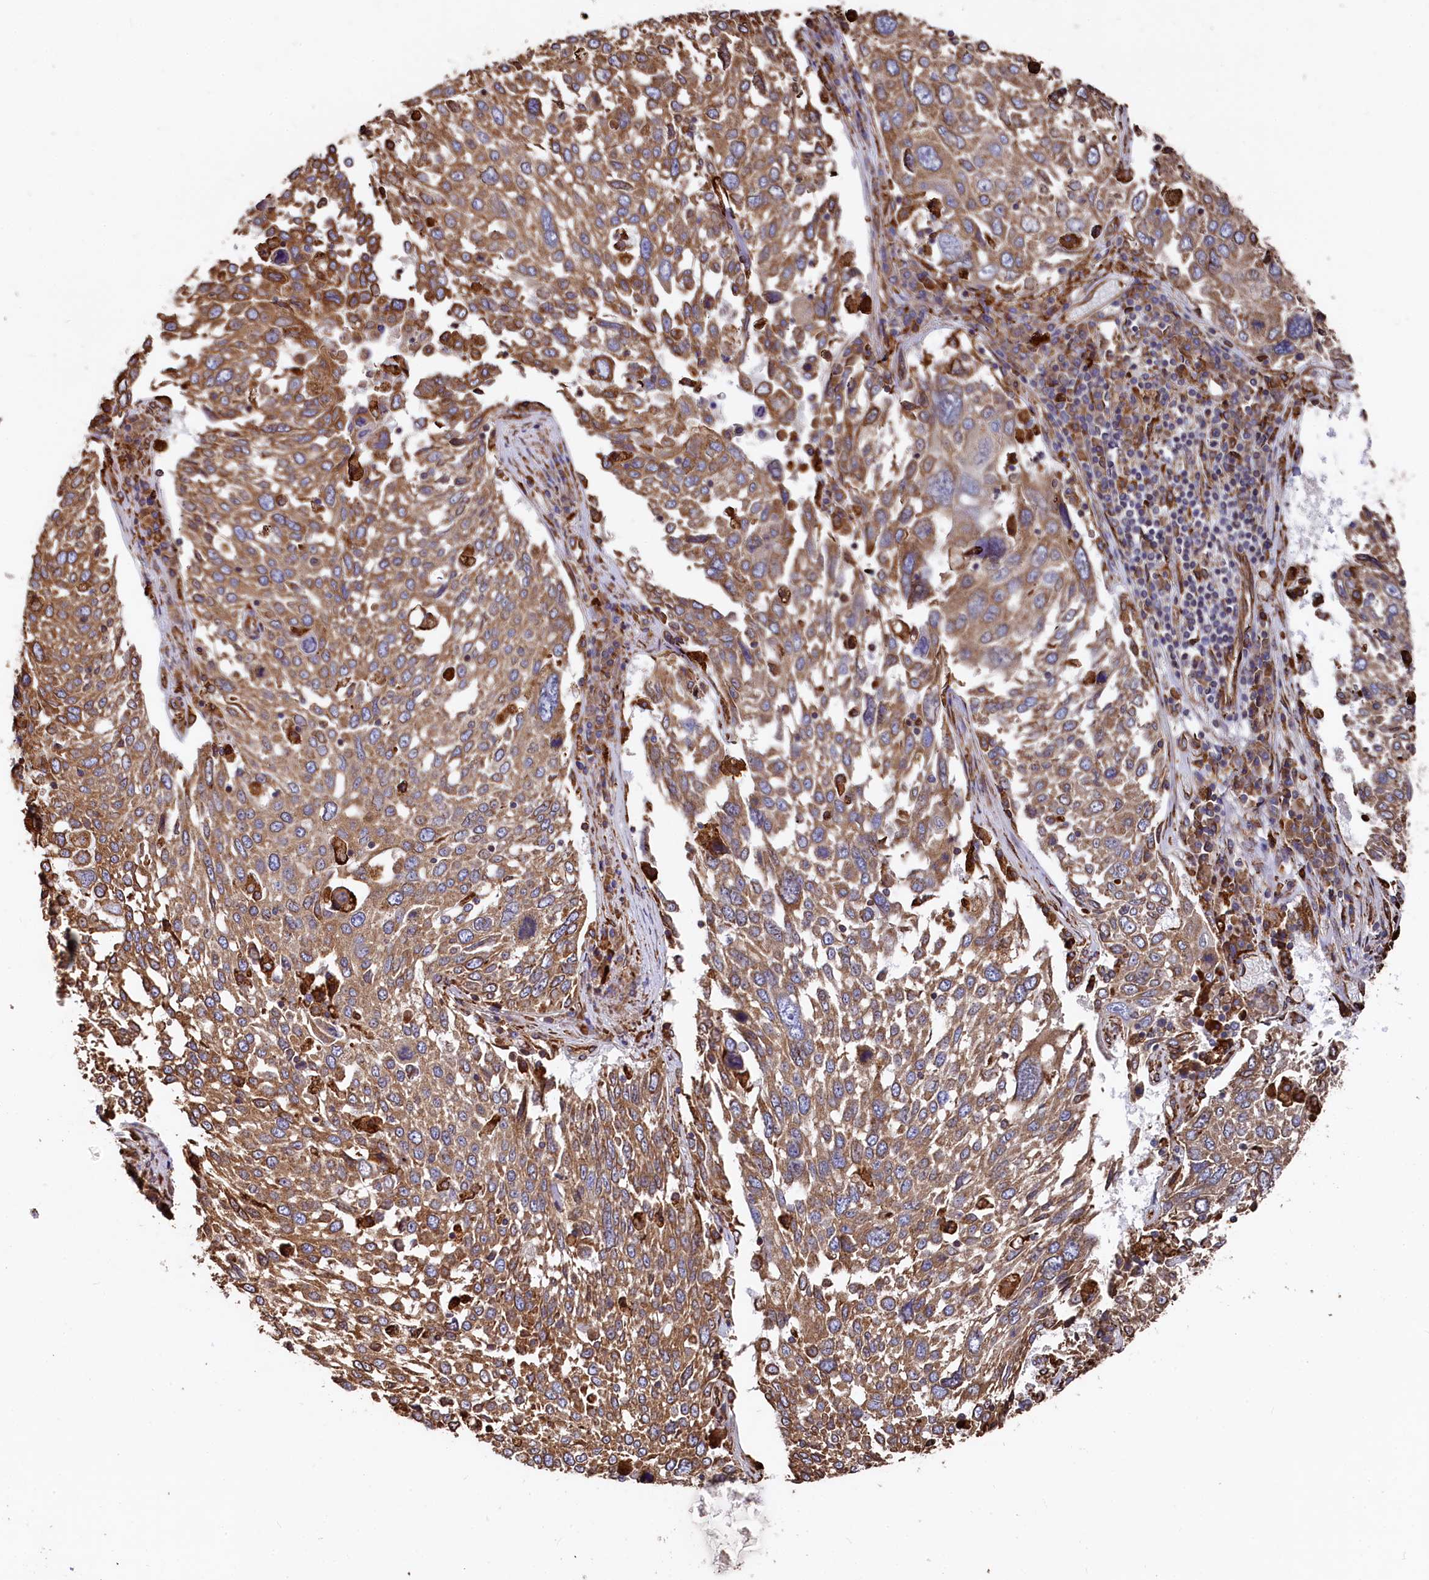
{"staining": {"intensity": "moderate", "quantity": ">75%", "location": "cytoplasmic/membranous"}, "tissue": "lung cancer", "cell_type": "Tumor cells", "image_type": "cancer", "snomed": [{"axis": "morphology", "description": "Squamous cell carcinoma, NOS"}, {"axis": "topography", "description": "Lung"}], "caption": "A histopathology image showing moderate cytoplasmic/membranous staining in approximately >75% of tumor cells in squamous cell carcinoma (lung), as visualized by brown immunohistochemical staining.", "gene": "NEURL1B", "patient": {"sex": "male", "age": 65}}